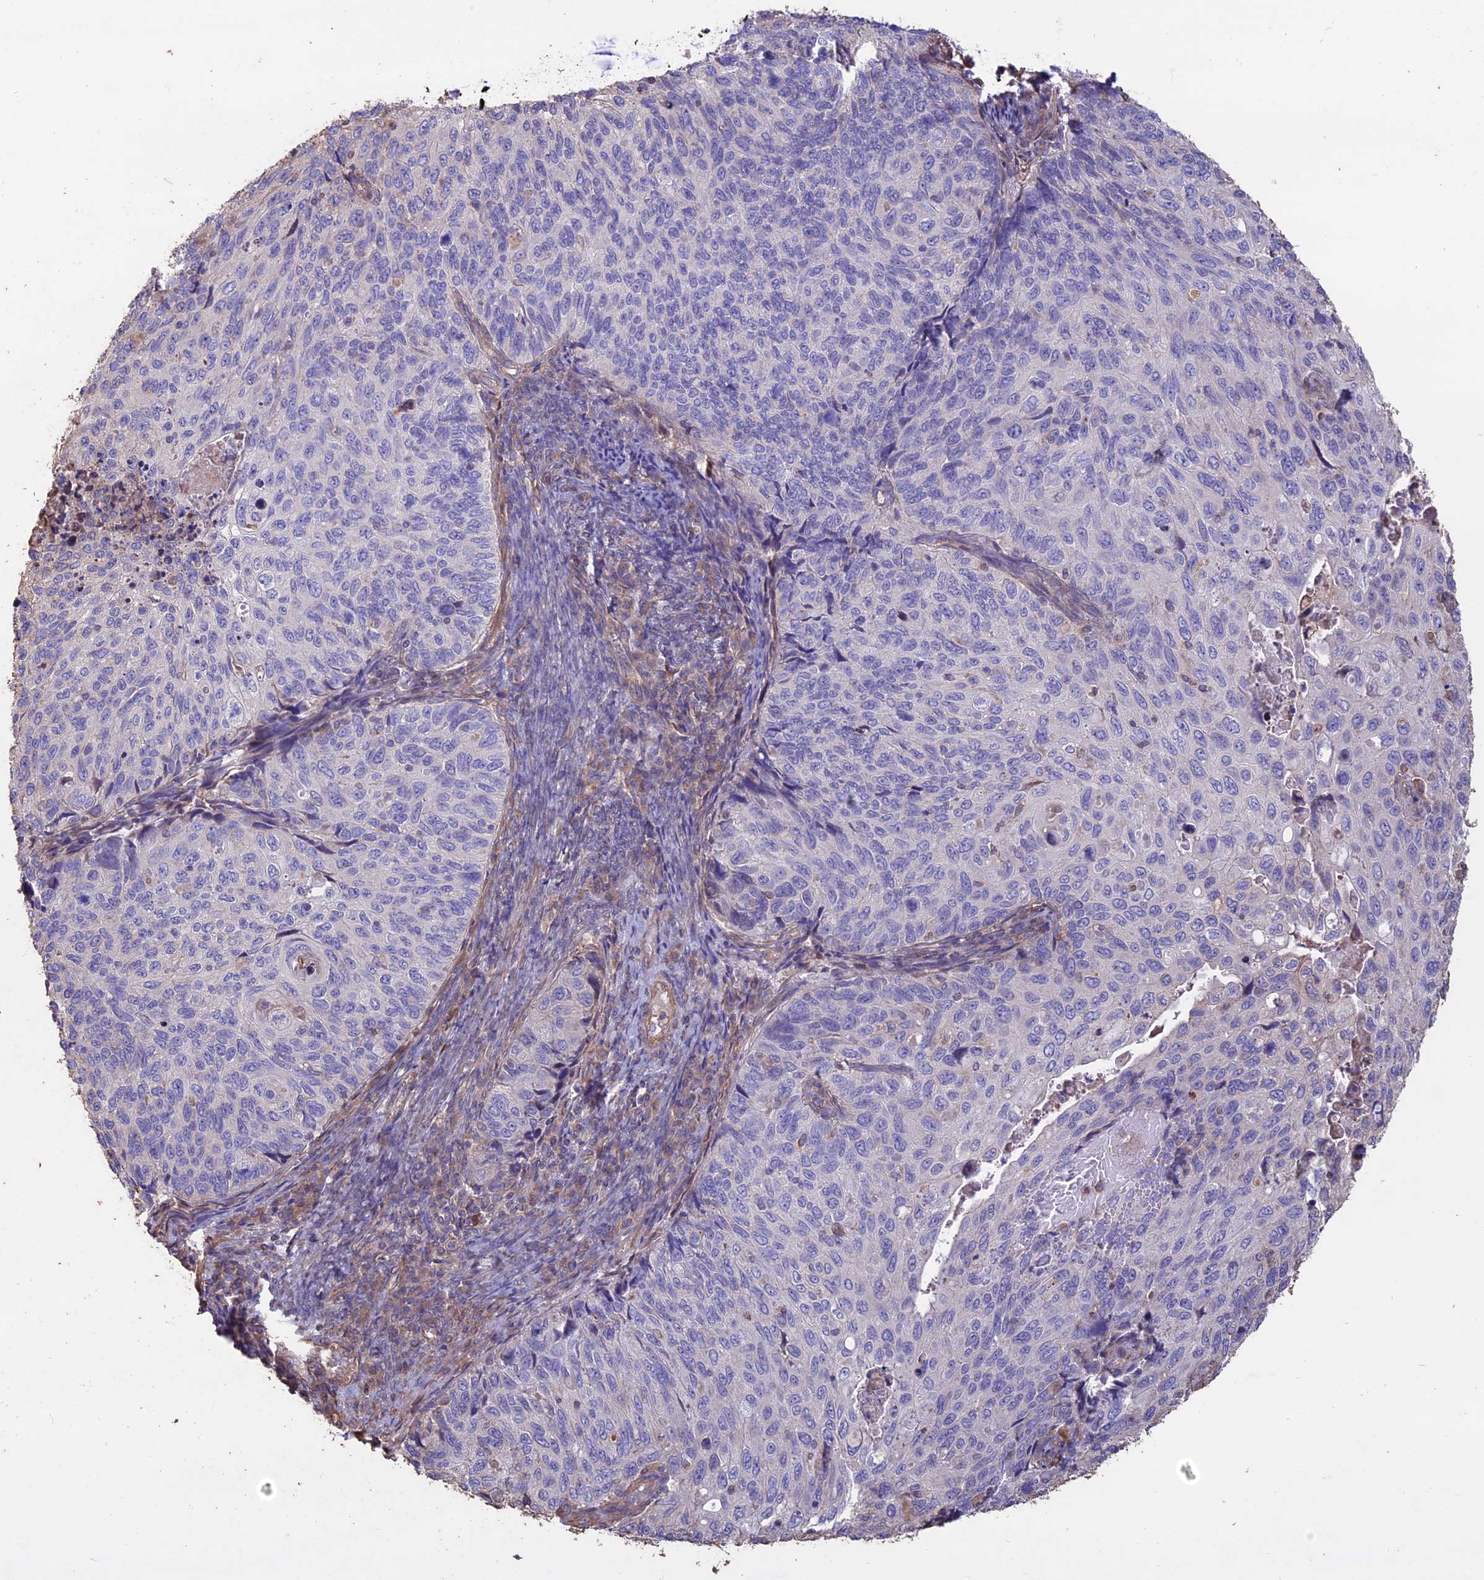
{"staining": {"intensity": "negative", "quantity": "none", "location": "none"}, "tissue": "cervical cancer", "cell_type": "Tumor cells", "image_type": "cancer", "snomed": [{"axis": "morphology", "description": "Squamous cell carcinoma, NOS"}, {"axis": "topography", "description": "Cervix"}], "caption": "The IHC micrograph has no significant staining in tumor cells of squamous cell carcinoma (cervical) tissue. (Brightfield microscopy of DAB (3,3'-diaminobenzidine) immunohistochemistry (IHC) at high magnification).", "gene": "CCDC148", "patient": {"sex": "female", "age": 70}}